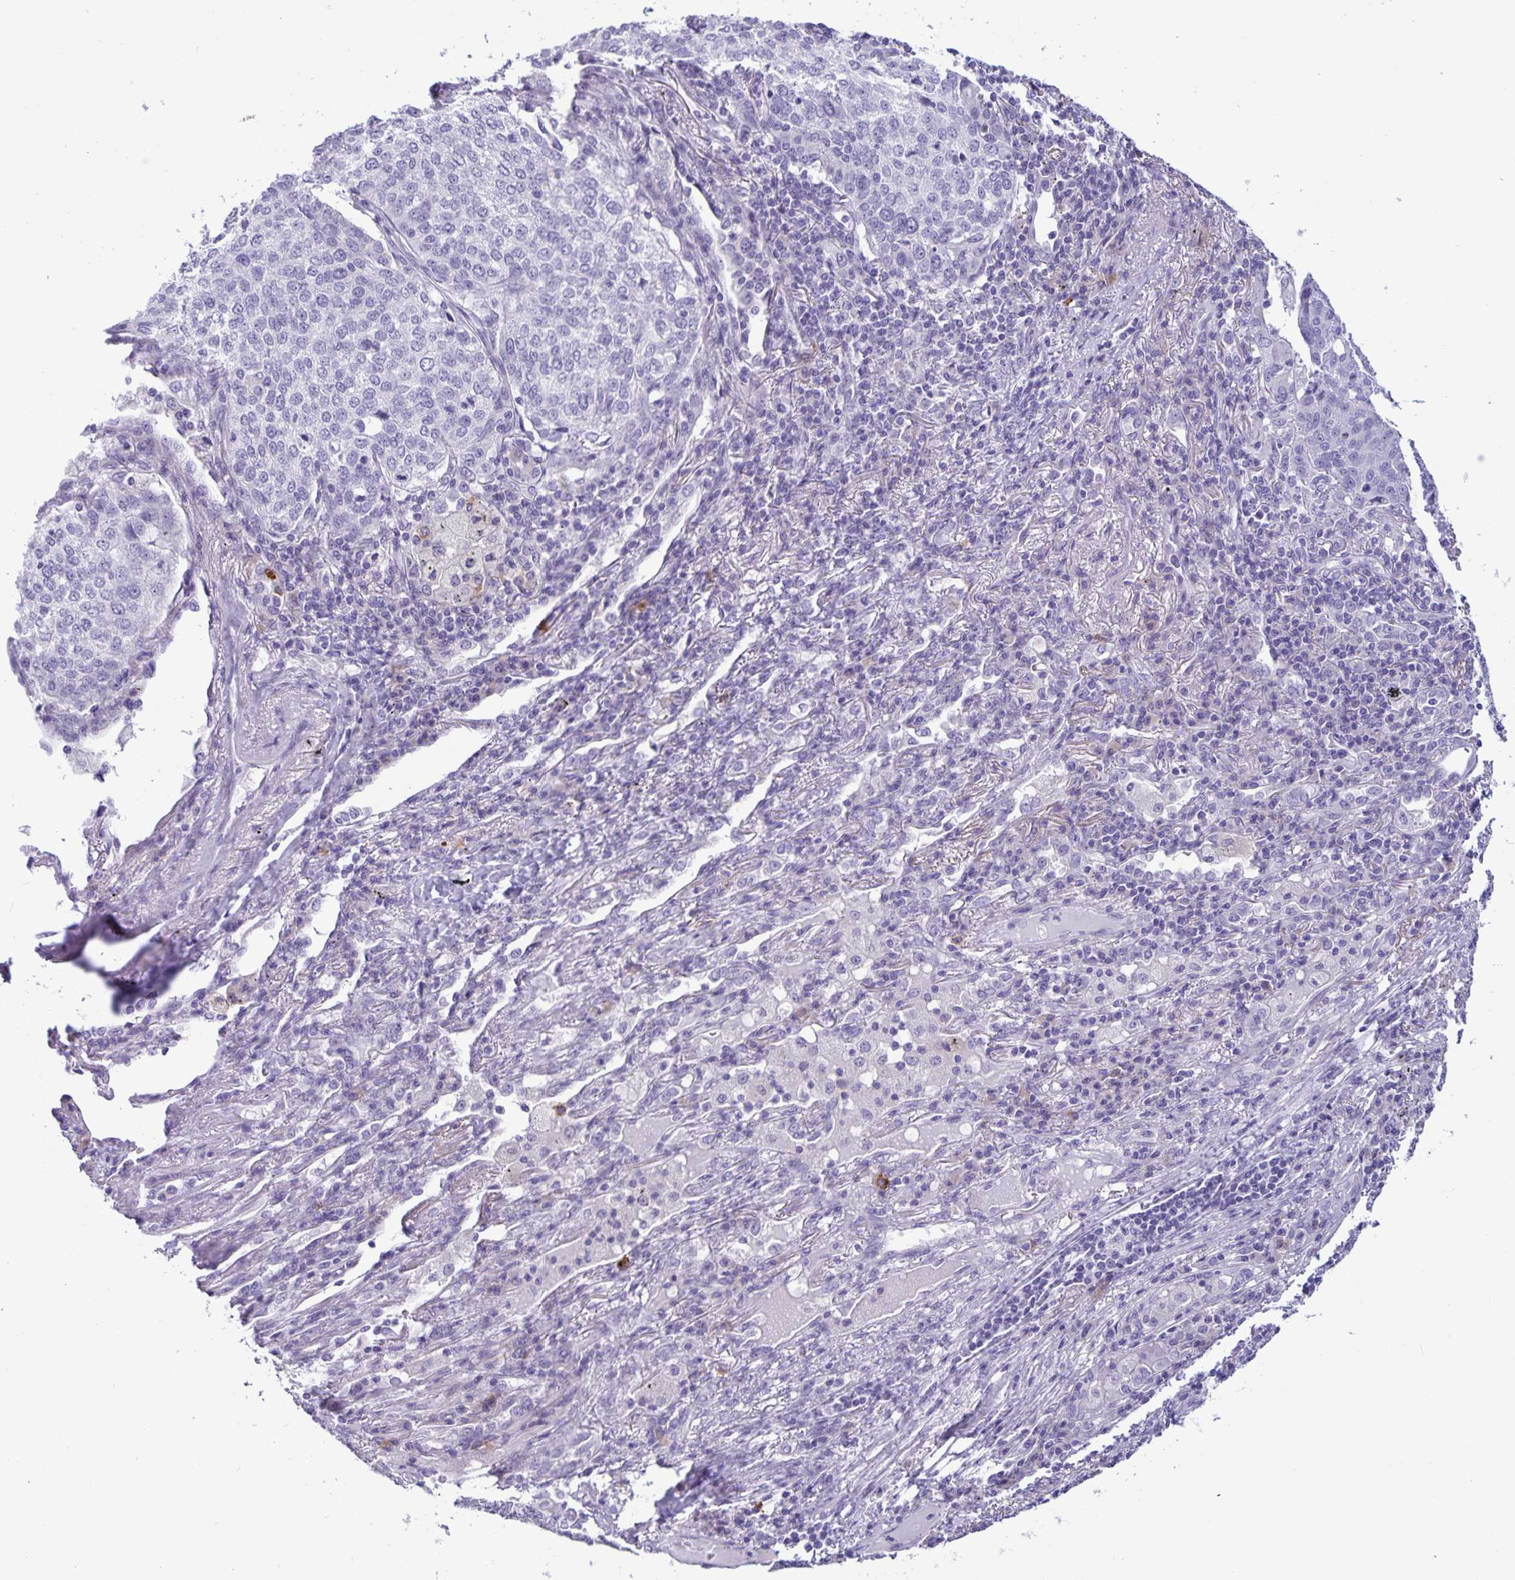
{"staining": {"intensity": "negative", "quantity": "none", "location": "none"}, "tissue": "lung cancer", "cell_type": "Tumor cells", "image_type": "cancer", "snomed": [{"axis": "morphology", "description": "Squamous cell carcinoma, NOS"}, {"axis": "topography", "description": "Lung"}], "caption": "The photomicrograph reveals no significant positivity in tumor cells of lung squamous cell carcinoma.", "gene": "IBTK", "patient": {"sex": "male", "age": 63}}